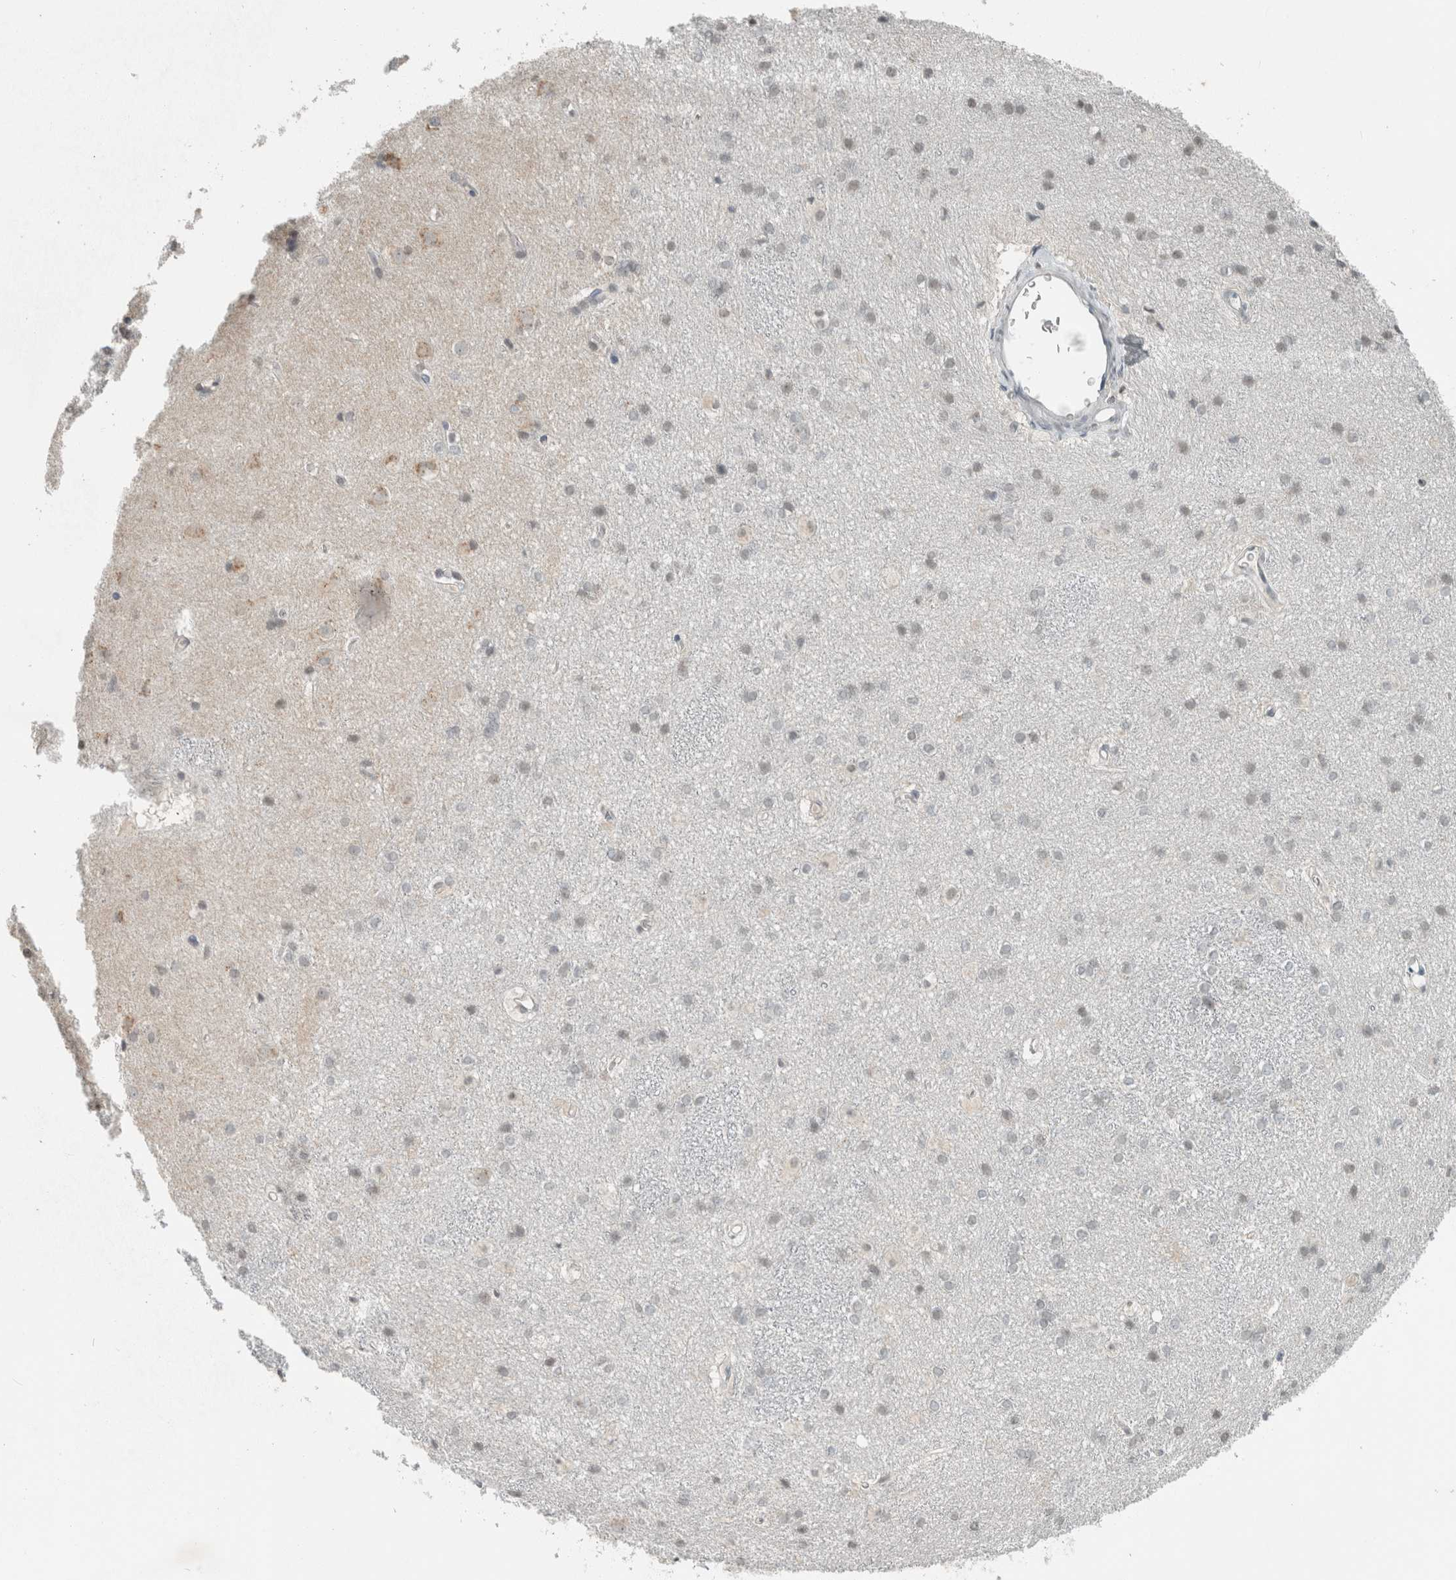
{"staining": {"intensity": "negative", "quantity": "none", "location": "none"}, "tissue": "caudate", "cell_type": "Glial cells", "image_type": "normal", "snomed": [{"axis": "morphology", "description": "Normal tissue, NOS"}, {"axis": "topography", "description": "Lateral ventricle wall"}], "caption": "Protein analysis of unremarkable caudate reveals no significant positivity in glial cells.", "gene": "TRIT1", "patient": {"sex": "female", "age": 19}}